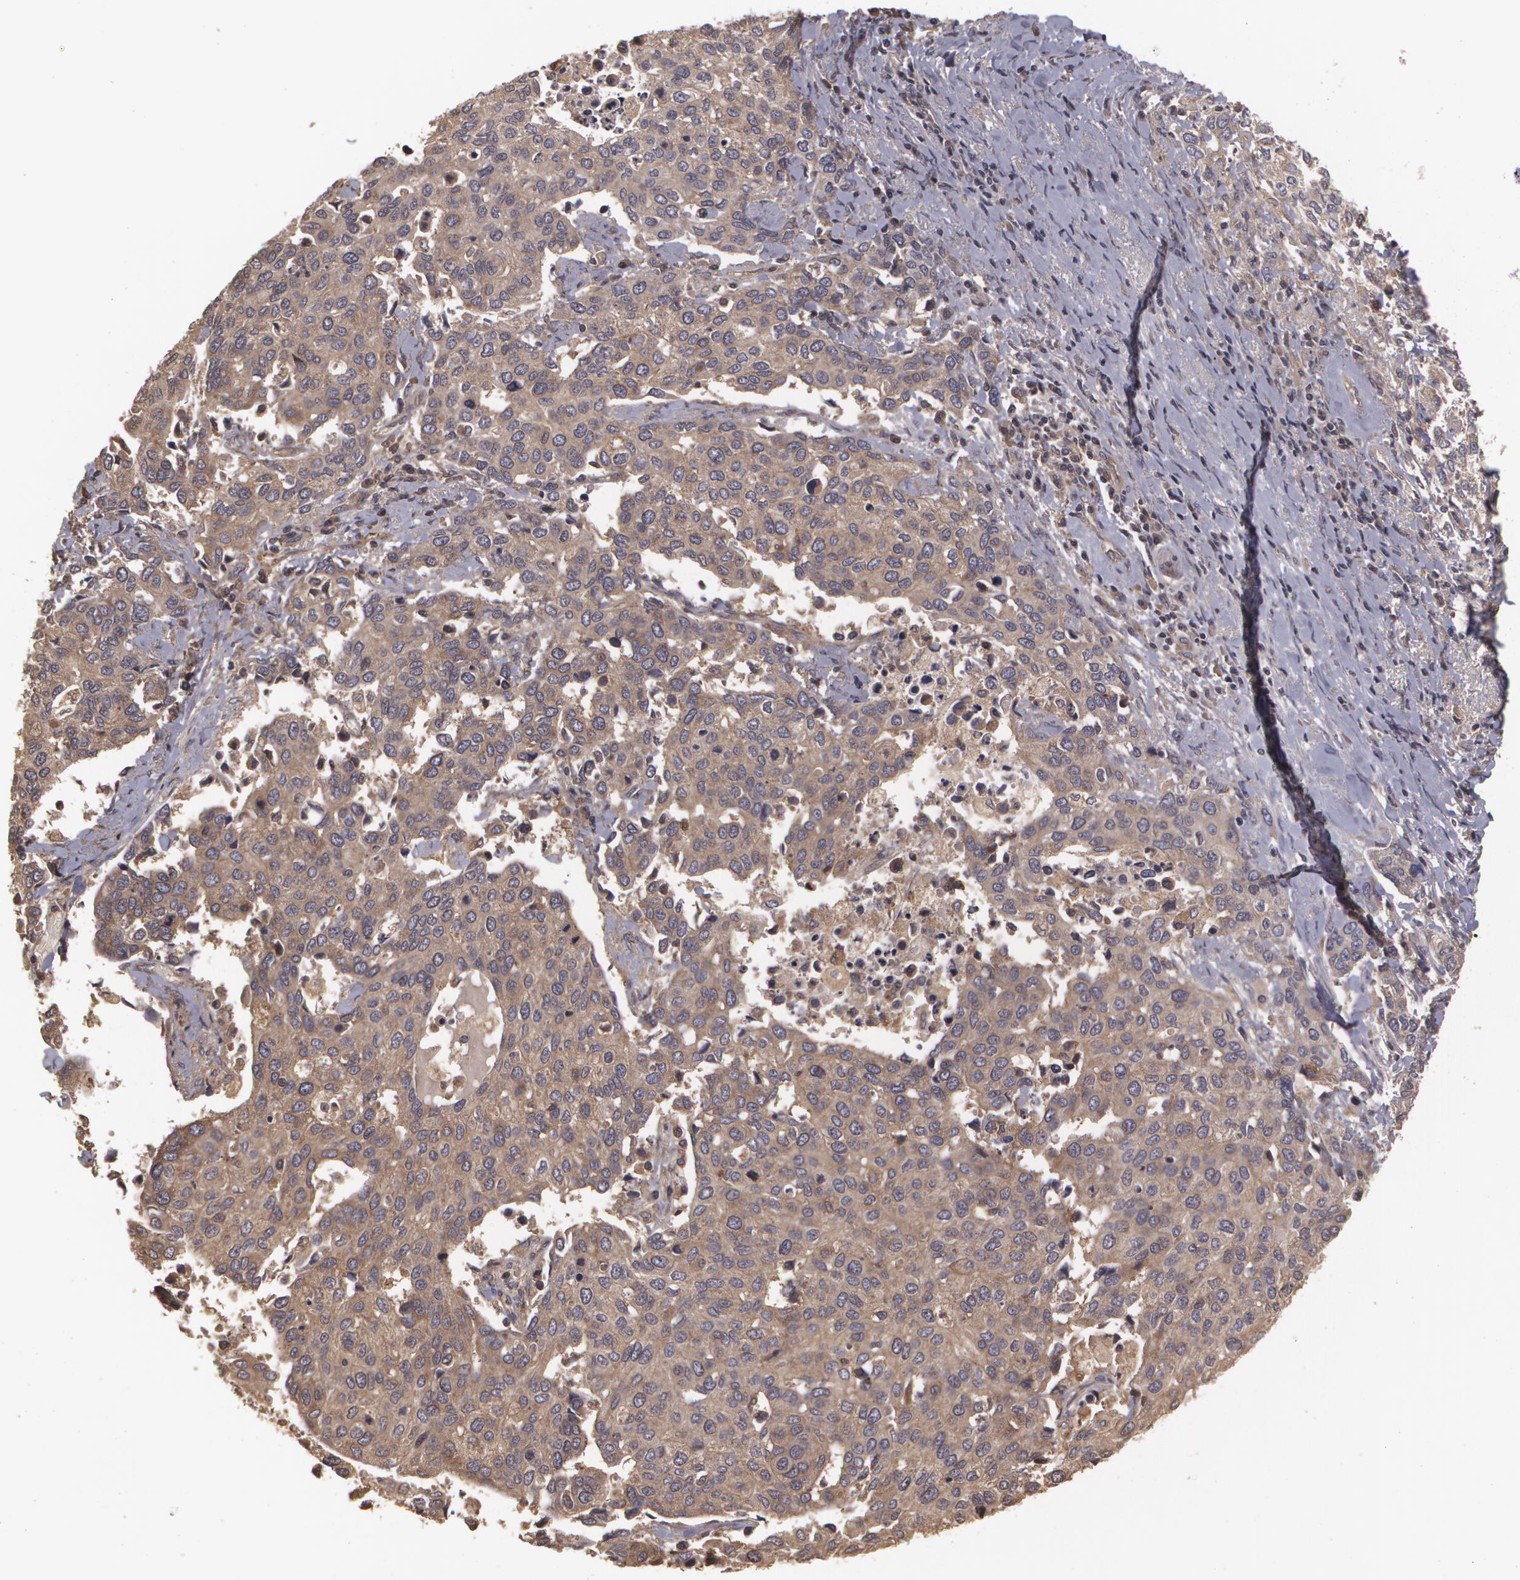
{"staining": {"intensity": "weak", "quantity": ">75%", "location": "cytoplasmic/membranous"}, "tissue": "cervical cancer", "cell_type": "Tumor cells", "image_type": "cancer", "snomed": [{"axis": "morphology", "description": "Squamous cell carcinoma, NOS"}, {"axis": "topography", "description": "Cervix"}], "caption": "Weak cytoplasmic/membranous staining is seen in approximately >75% of tumor cells in cervical cancer (squamous cell carcinoma).", "gene": "HRAS", "patient": {"sex": "female", "age": 54}}